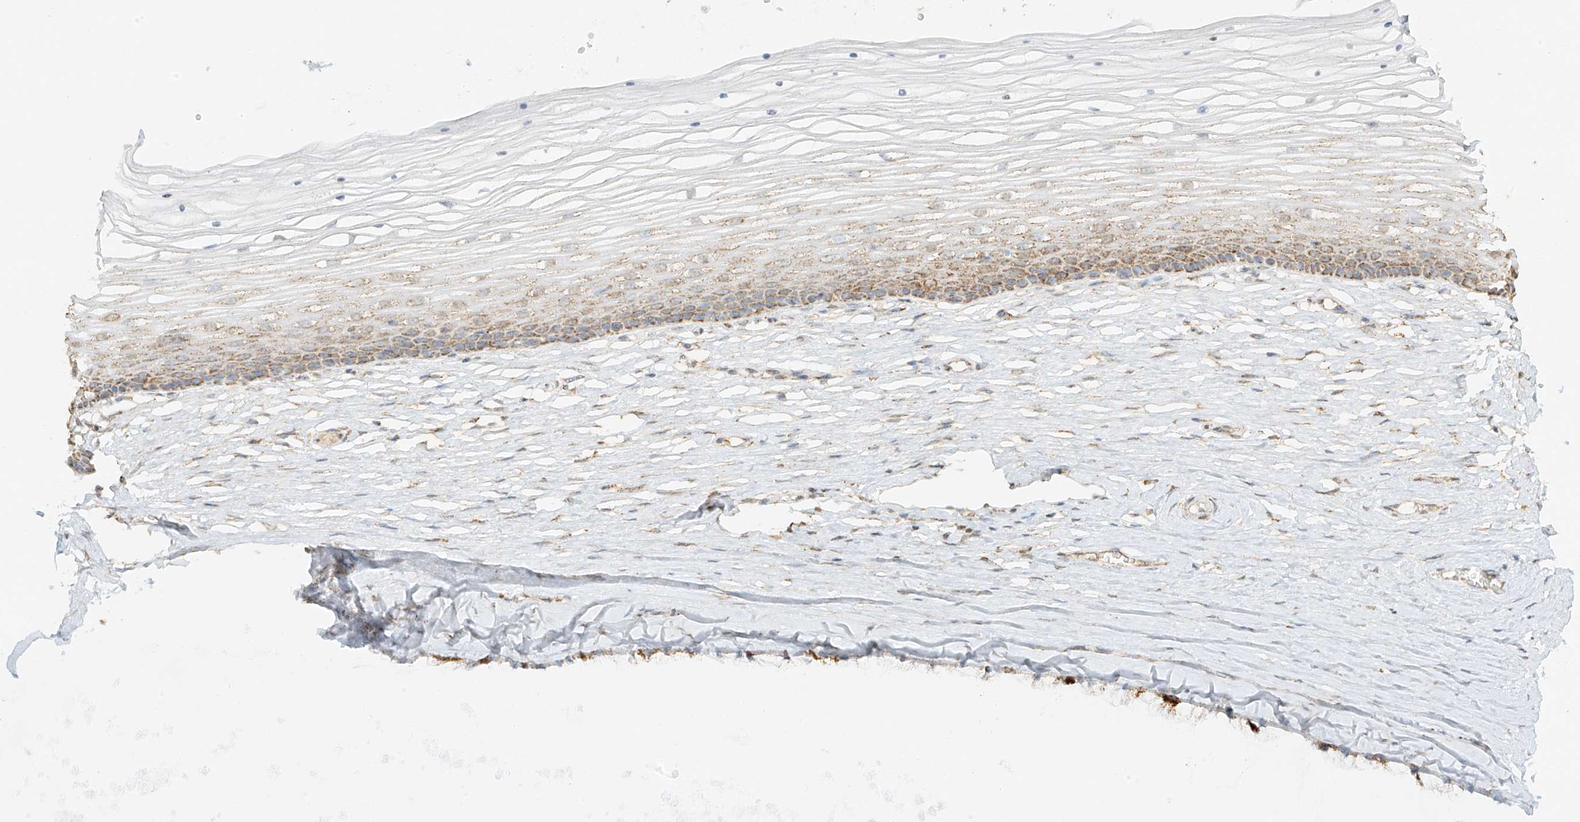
{"staining": {"intensity": "weak", "quantity": "25%-75%", "location": "cytoplasmic/membranous"}, "tissue": "vagina", "cell_type": "Squamous epithelial cells", "image_type": "normal", "snomed": [{"axis": "morphology", "description": "Normal tissue, NOS"}, {"axis": "topography", "description": "Vagina"}, {"axis": "topography", "description": "Cervix"}], "caption": "Weak cytoplasmic/membranous protein expression is seen in about 25%-75% of squamous epithelial cells in vagina. (DAB = brown stain, brightfield microscopy at high magnification).", "gene": "MIPEP", "patient": {"sex": "female", "age": 40}}